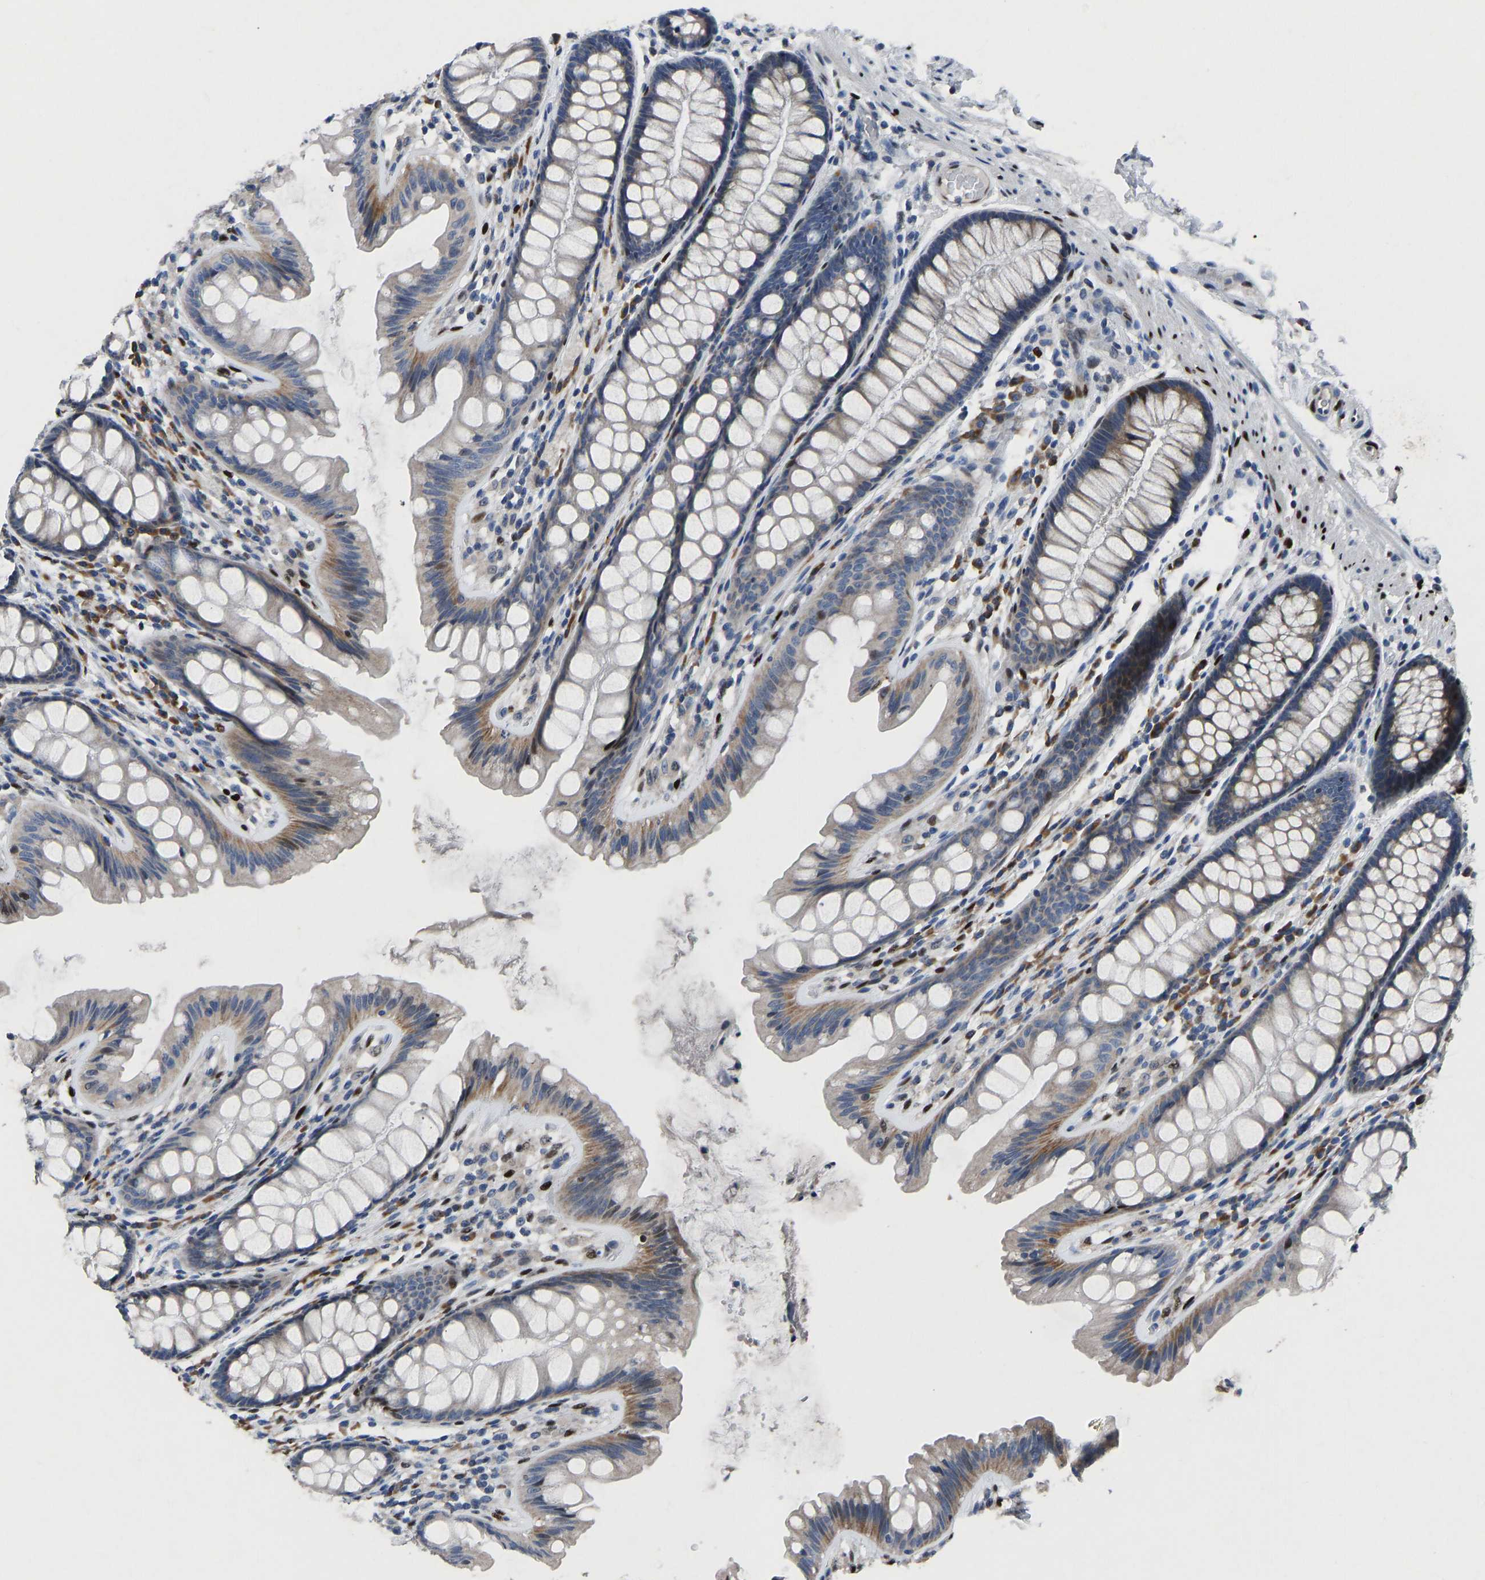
{"staining": {"intensity": "moderate", "quantity": "25%-75%", "location": "cytoplasmic/membranous,nuclear"}, "tissue": "colon", "cell_type": "Glandular cells", "image_type": "normal", "snomed": [{"axis": "morphology", "description": "Normal tissue, NOS"}, {"axis": "topography", "description": "Colon"}], "caption": "Glandular cells reveal medium levels of moderate cytoplasmic/membranous,nuclear staining in approximately 25%-75% of cells in benign human colon. (Brightfield microscopy of DAB IHC at high magnification).", "gene": "EGR1", "patient": {"sex": "female", "age": 56}}